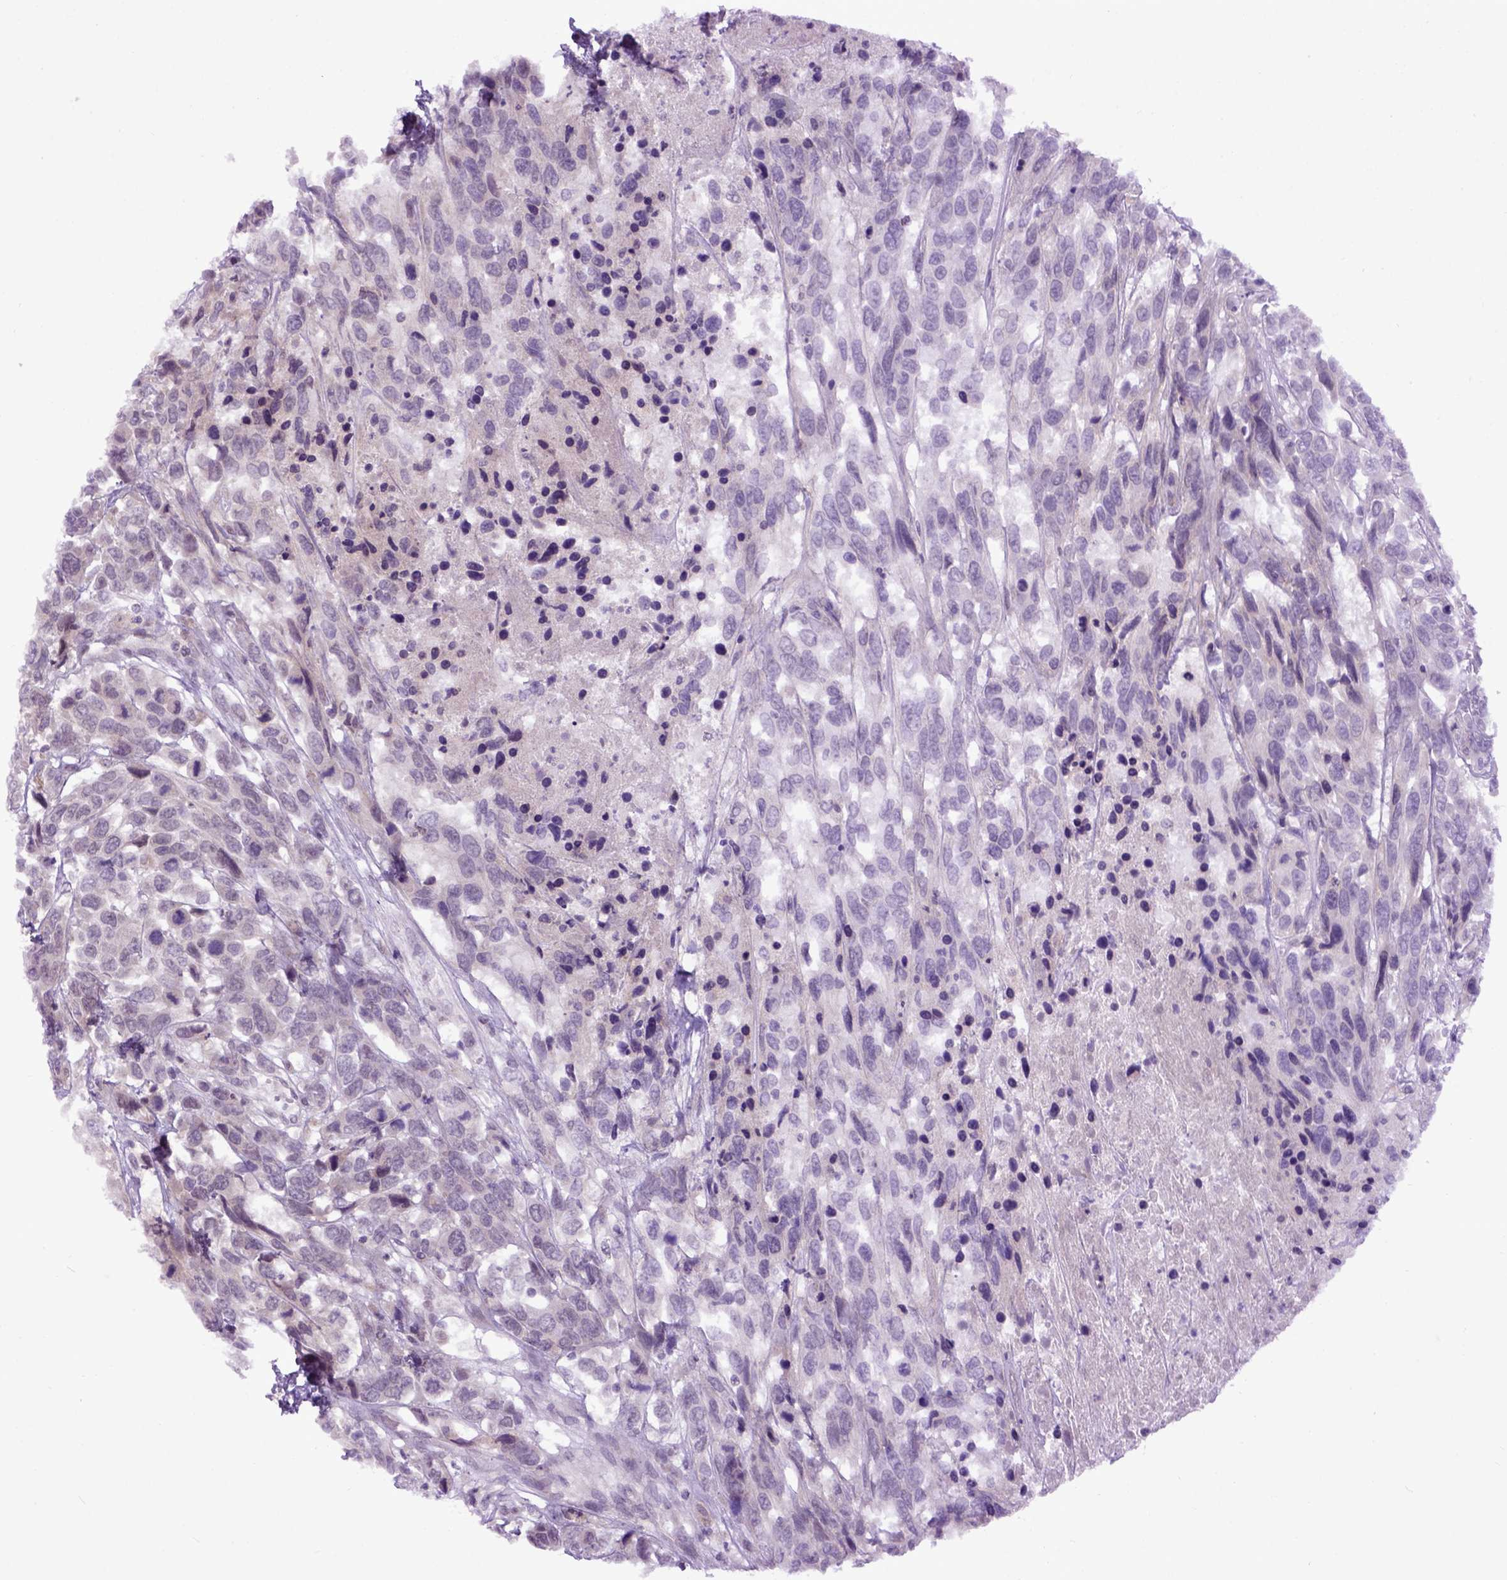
{"staining": {"intensity": "negative", "quantity": "none", "location": "none"}, "tissue": "urothelial cancer", "cell_type": "Tumor cells", "image_type": "cancer", "snomed": [{"axis": "morphology", "description": "Urothelial carcinoma, High grade"}, {"axis": "topography", "description": "Urinary bladder"}], "caption": "IHC of human high-grade urothelial carcinoma demonstrates no expression in tumor cells.", "gene": "EMILIN3", "patient": {"sex": "female", "age": 70}}